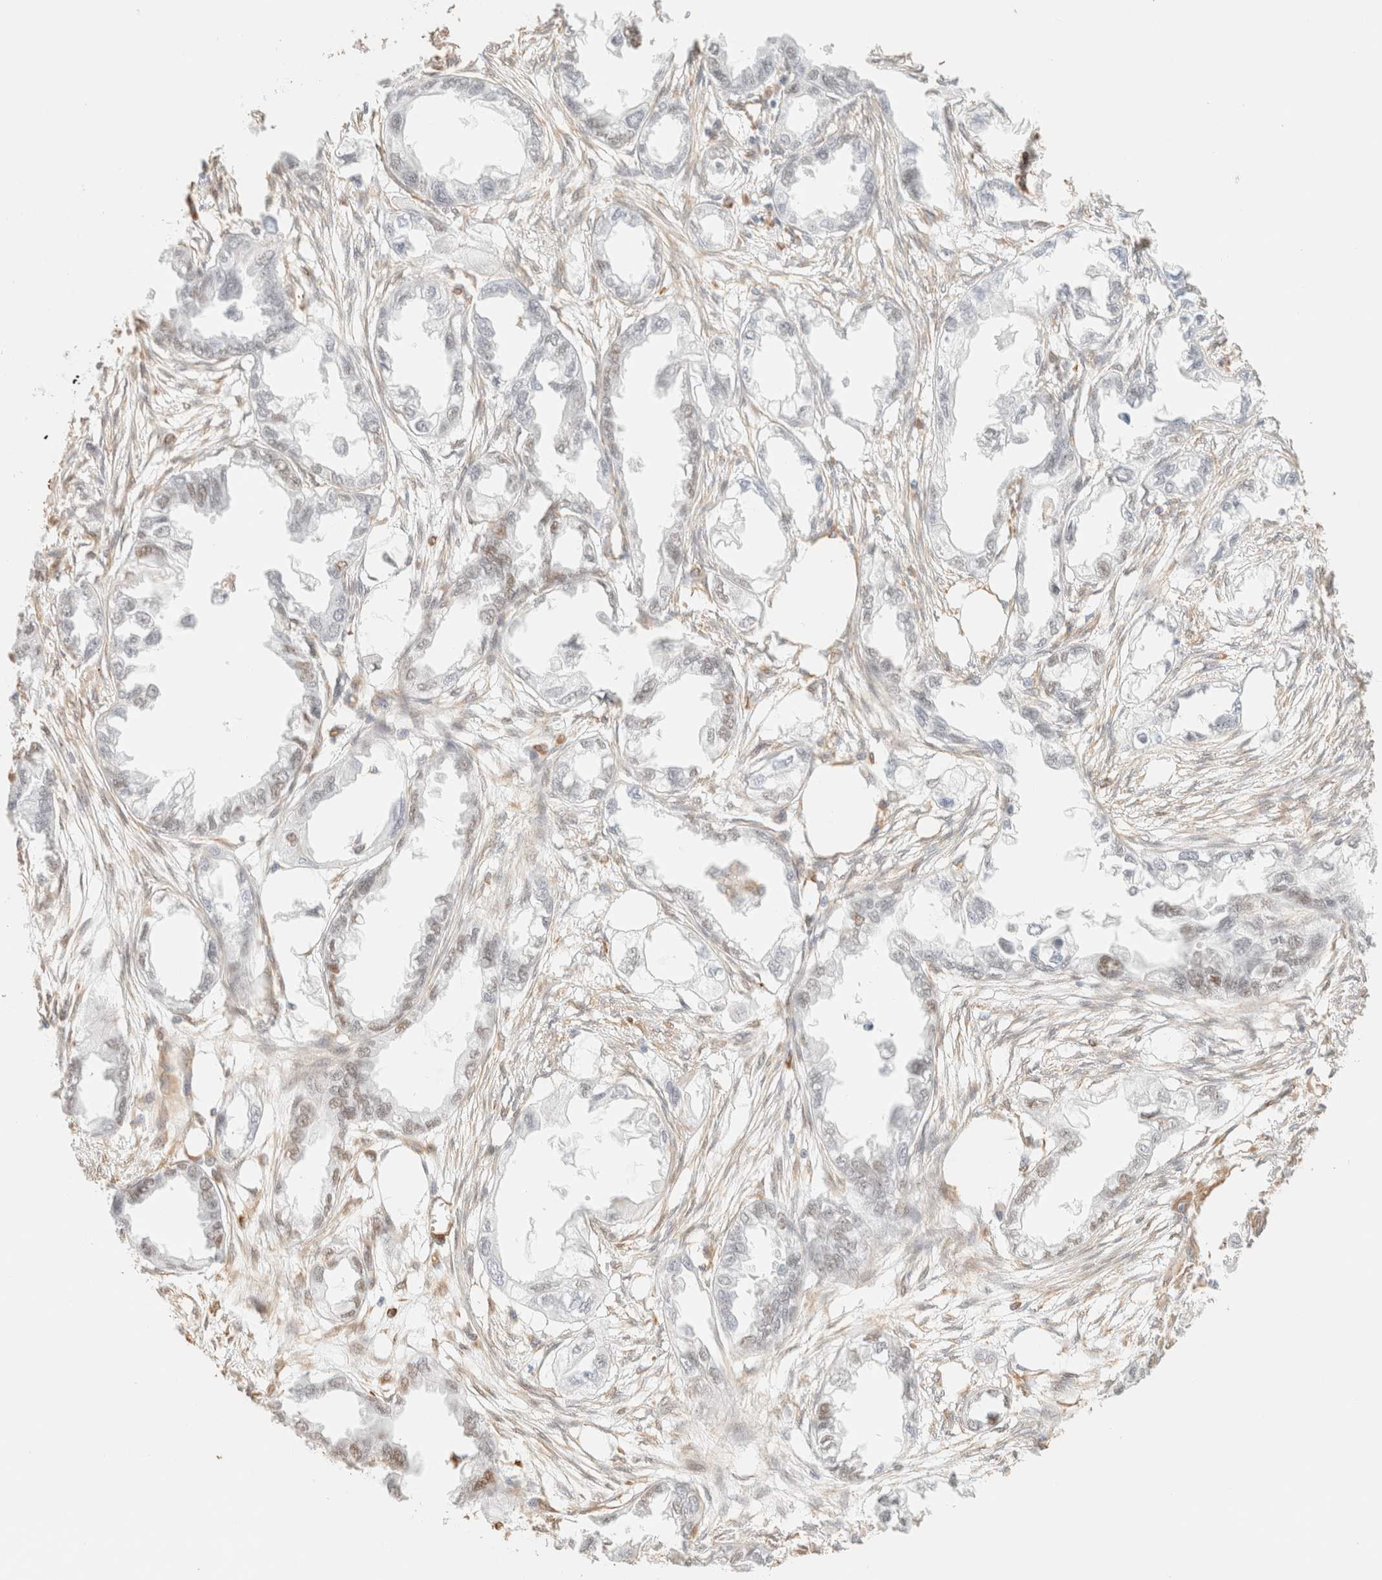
{"staining": {"intensity": "weak", "quantity": "<25%", "location": "nuclear"}, "tissue": "endometrial cancer", "cell_type": "Tumor cells", "image_type": "cancer", "snomed": [{"axis": "morphology", "description": "Adenocarcinoma, NOS"}, {"axis": "morphology", "description": "Adenocarcinoma, metastatic, NOS"}, {"axis": "topography", "description": "Adipose tissue"}, {"axis": "topography", "description": "Endometrium"}], "caption": "Immunohistochemical staining of human endometrial cancer (metastatic adenocarcinoma) displays no significant positivity in tumor cells. The staining is performed using DAB (3,3'-diaminobenzidine) brown chromogen with nuclei counter-stained in using hematoxylin.", "gene": "ZSCAN18", "patient": {"sex": "female", "age": 67}}